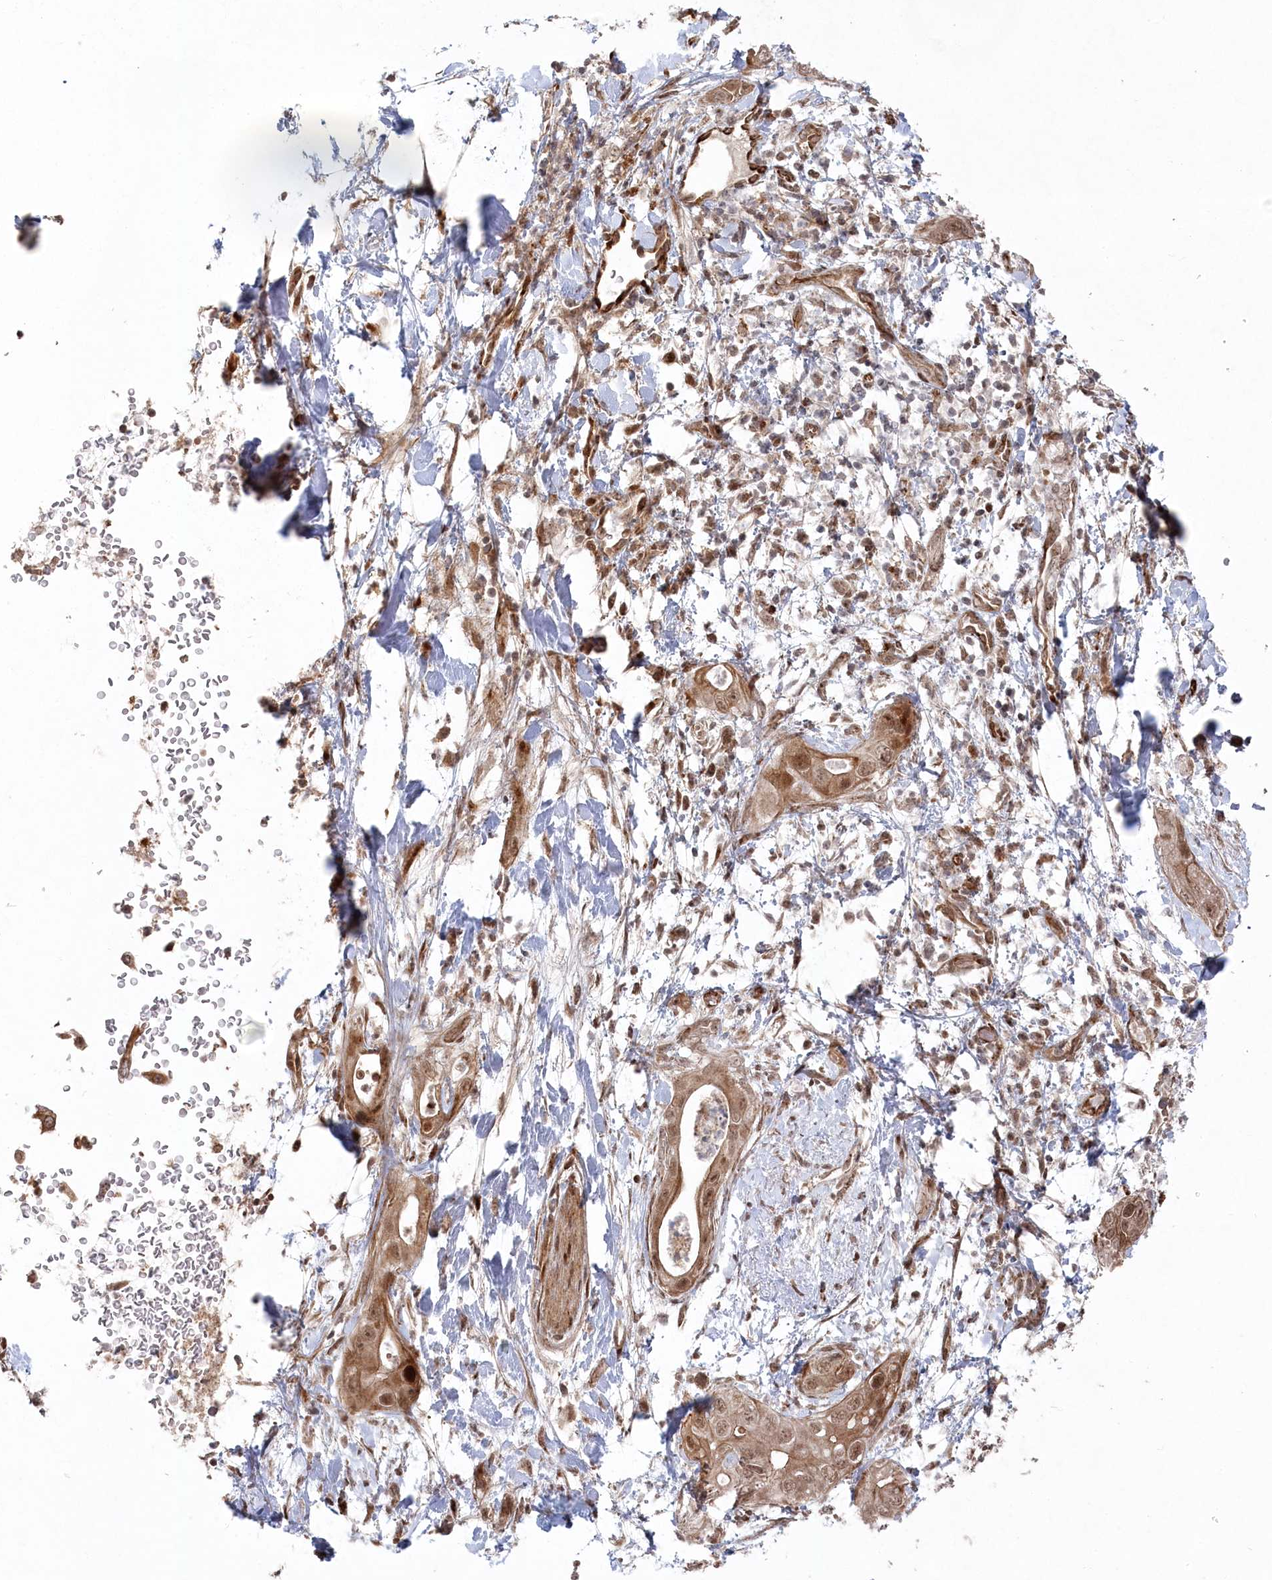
{"staining": {"intensity": "moderate", "quantity": ">75%", "location": "cytoplasmic/membranous,nuclear"}, "tissue": "pancreatic cancer", "cell_type": "Tumor cells", "image_type": "cancer", "snomed": [{"axis": "morphology", "description": "Adenocarcinoma, NOS"}, {"axis": "topography", "description": "Pancreas"}], "caption": "About >75% of tumor cells in human pancreatic cancer reveal moderate cytoplasmic/membranous and nuclear protein staining as visualized by brown immunohistochemical staining.", "gene": "POLR3A", "patient": {"sex": "female", "age": 78}}